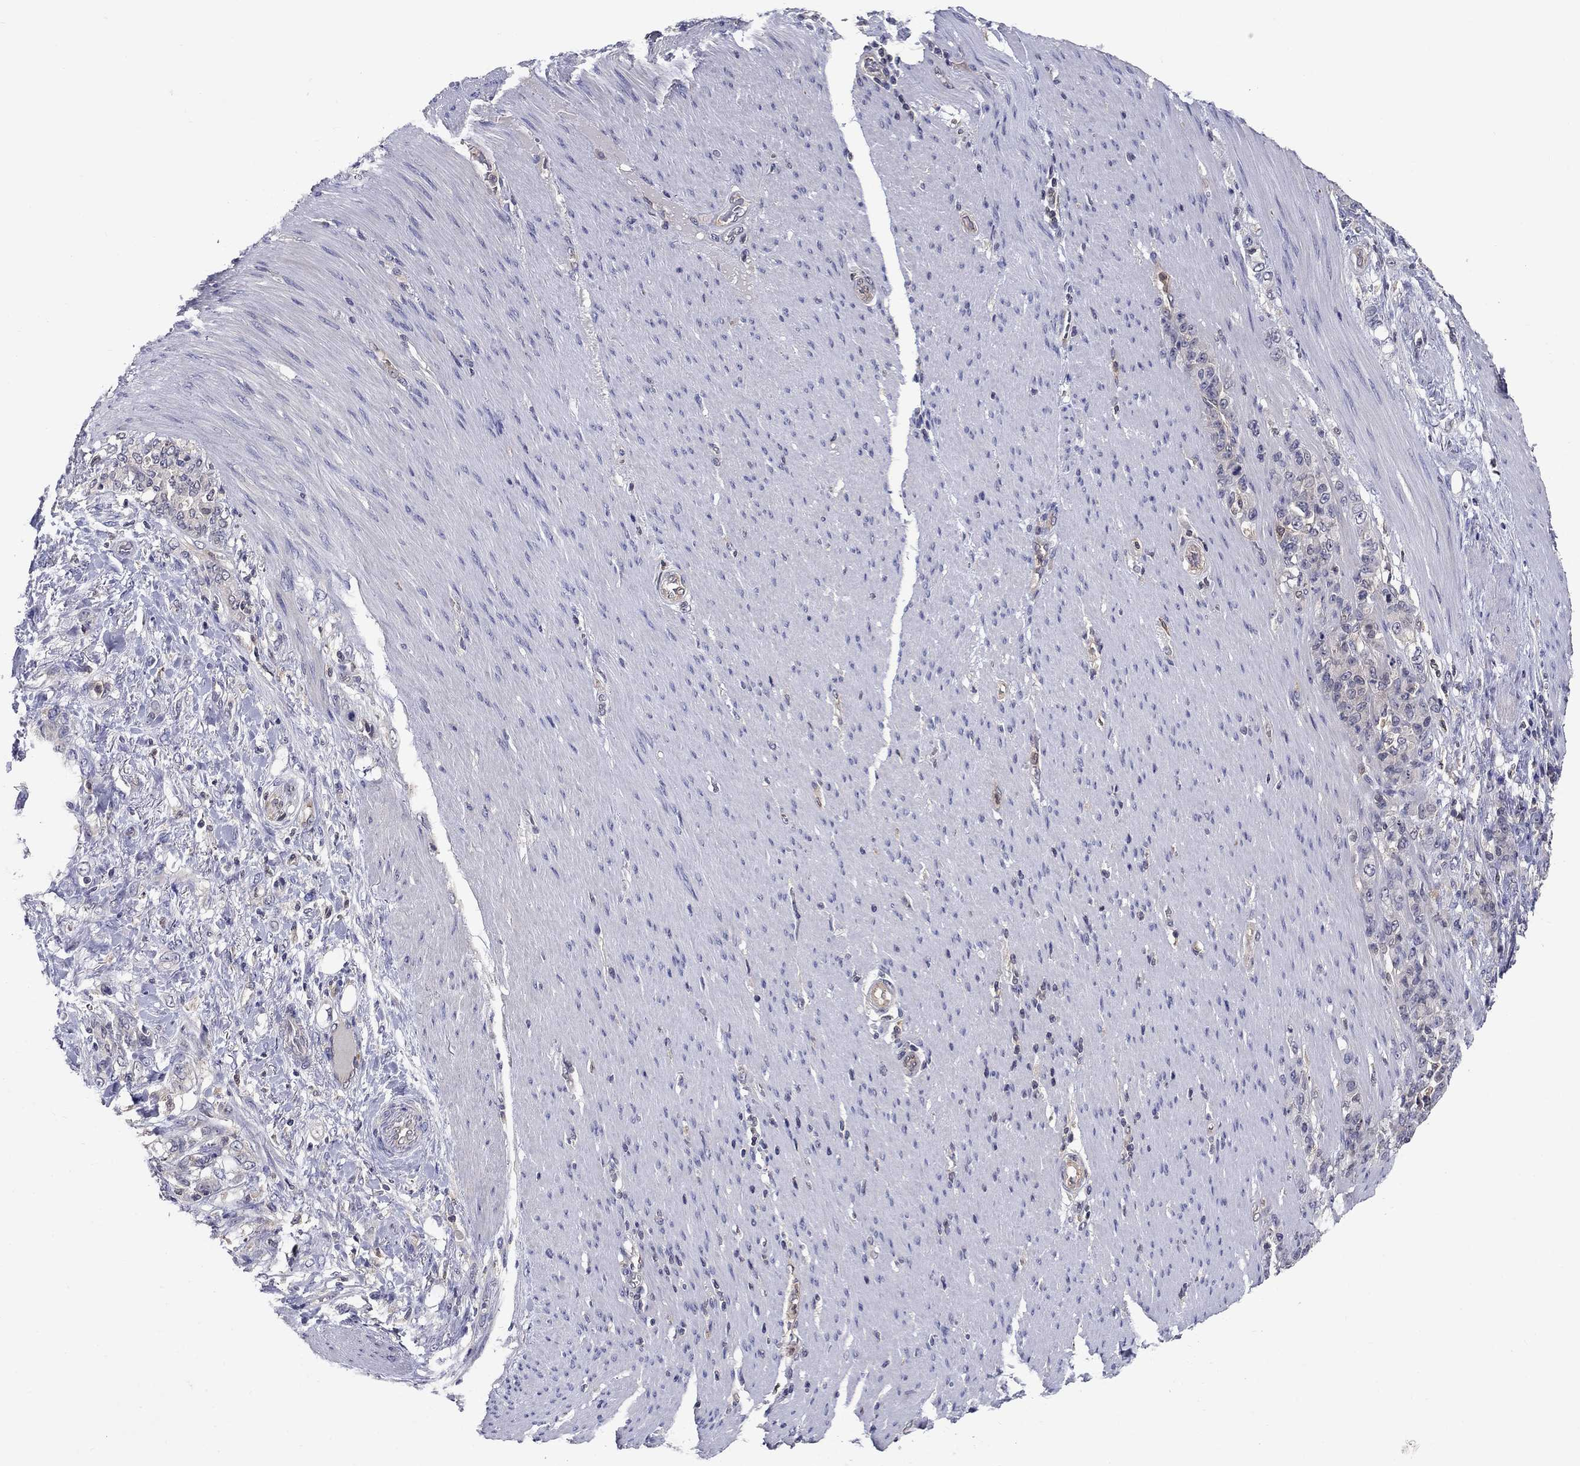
{"staining": {"intensity": "negative", "quantity": "none", "location": "none"}, "tissue": "stomach cancer", "cell_type": "Tumor cells", "image_type": "cancer", "snomed": [{"axis": "morphology", "description": "Normal tissue, NOS"}, {"axis": "morphology", "description": "Adenocarcinoma, NOS"}, {"axis": "topography", "description": "Stomach"}], "caption": "A histopathology image of stomach cancer (adenocarcinoma) stained for a protein shows no brown staining in tumor cells.", "gene": "GLTP", "patient": {"sex": "female", "age": 79}}